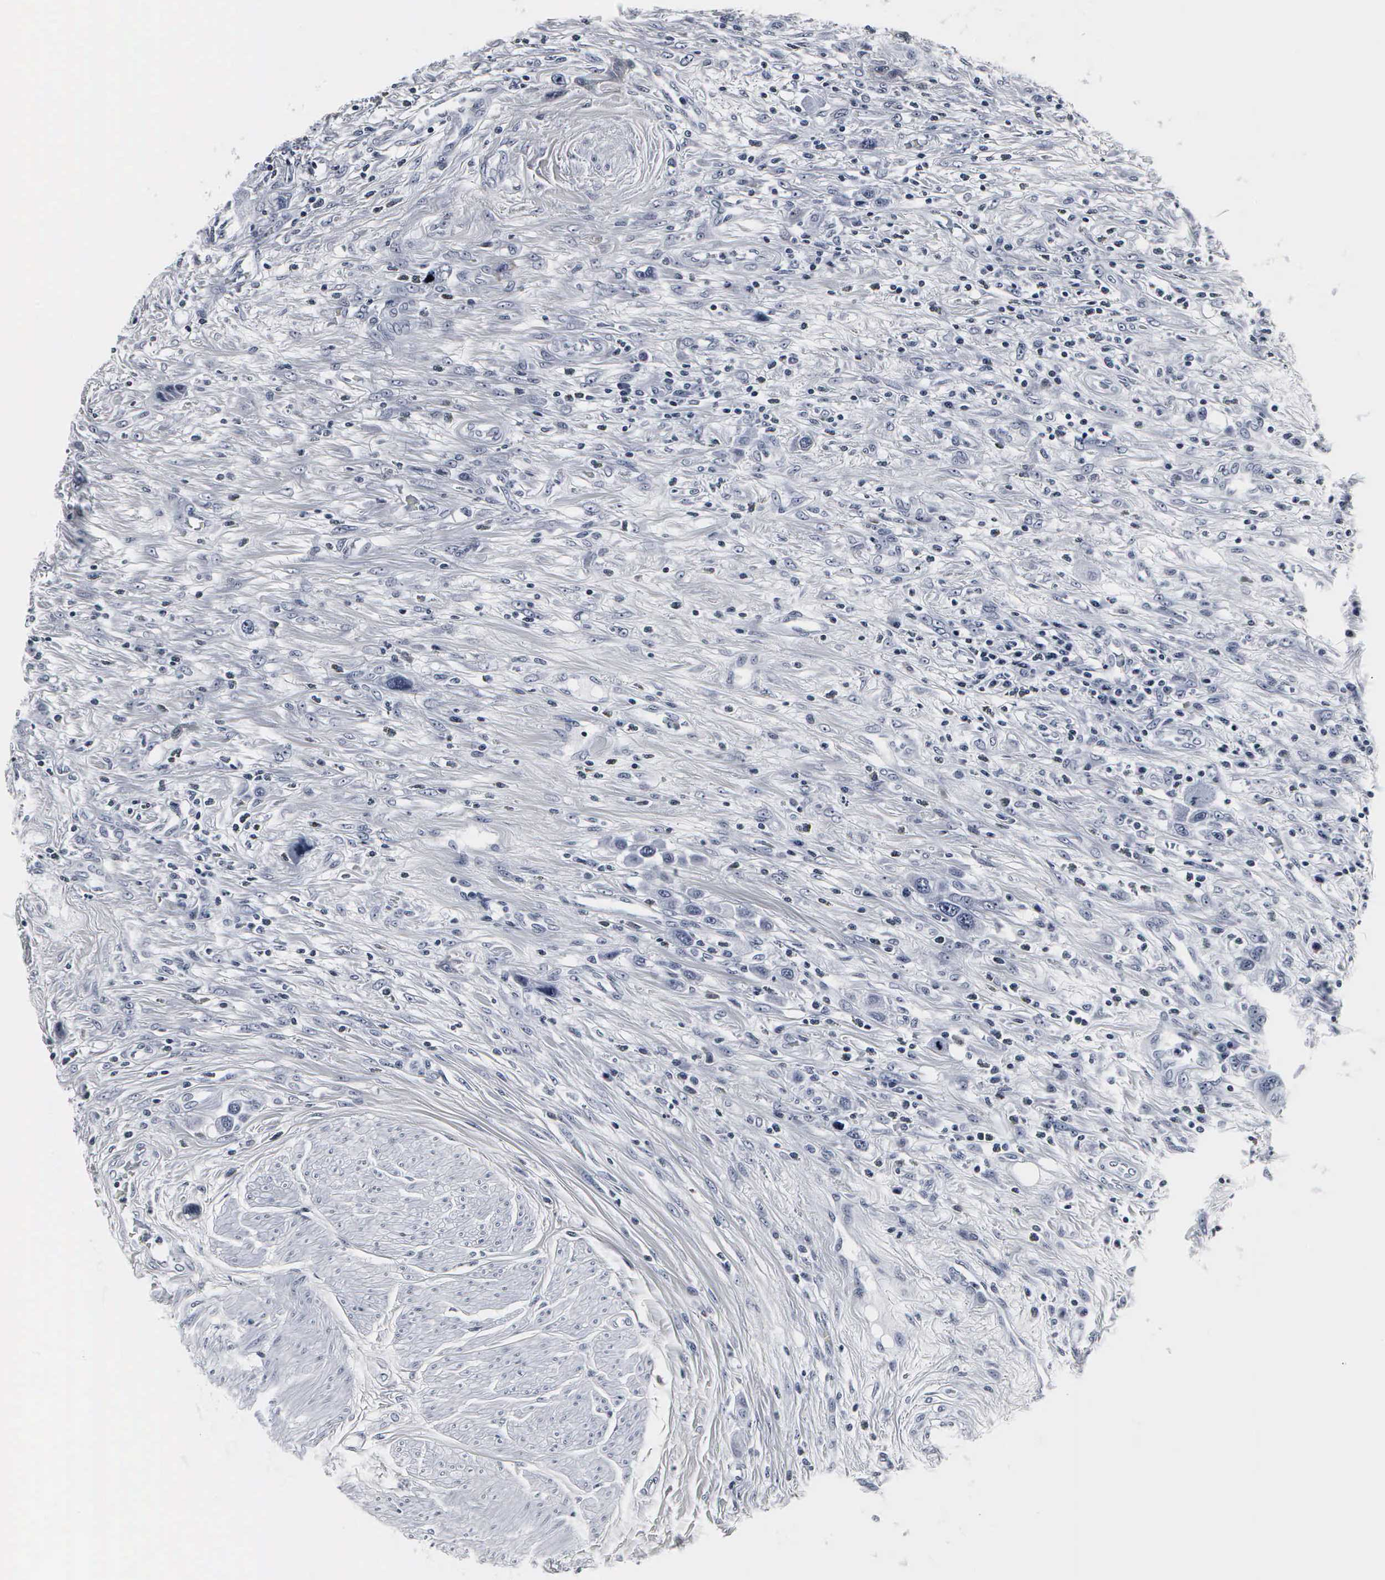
{"staining": {"intensity": "negative", "quantity": "none", "location": "none"}, "tissue": "urothelial cancer", "cell_type": "Tumor cells", "image_type": "cancer", "snomed": [{"axis": "morphology", "description": "Urothelial carcinoma, High grade"}, {"axis": "topography", "description": "Urinary bladder"}], "caption": "This is a photomicrograph of immunohistochemistry staining of high-grade urothelial carcinoma, which shows no expression in tumor cells.", "gene": "DGCR2", "patient": {"sex": "male", "age": 50}}